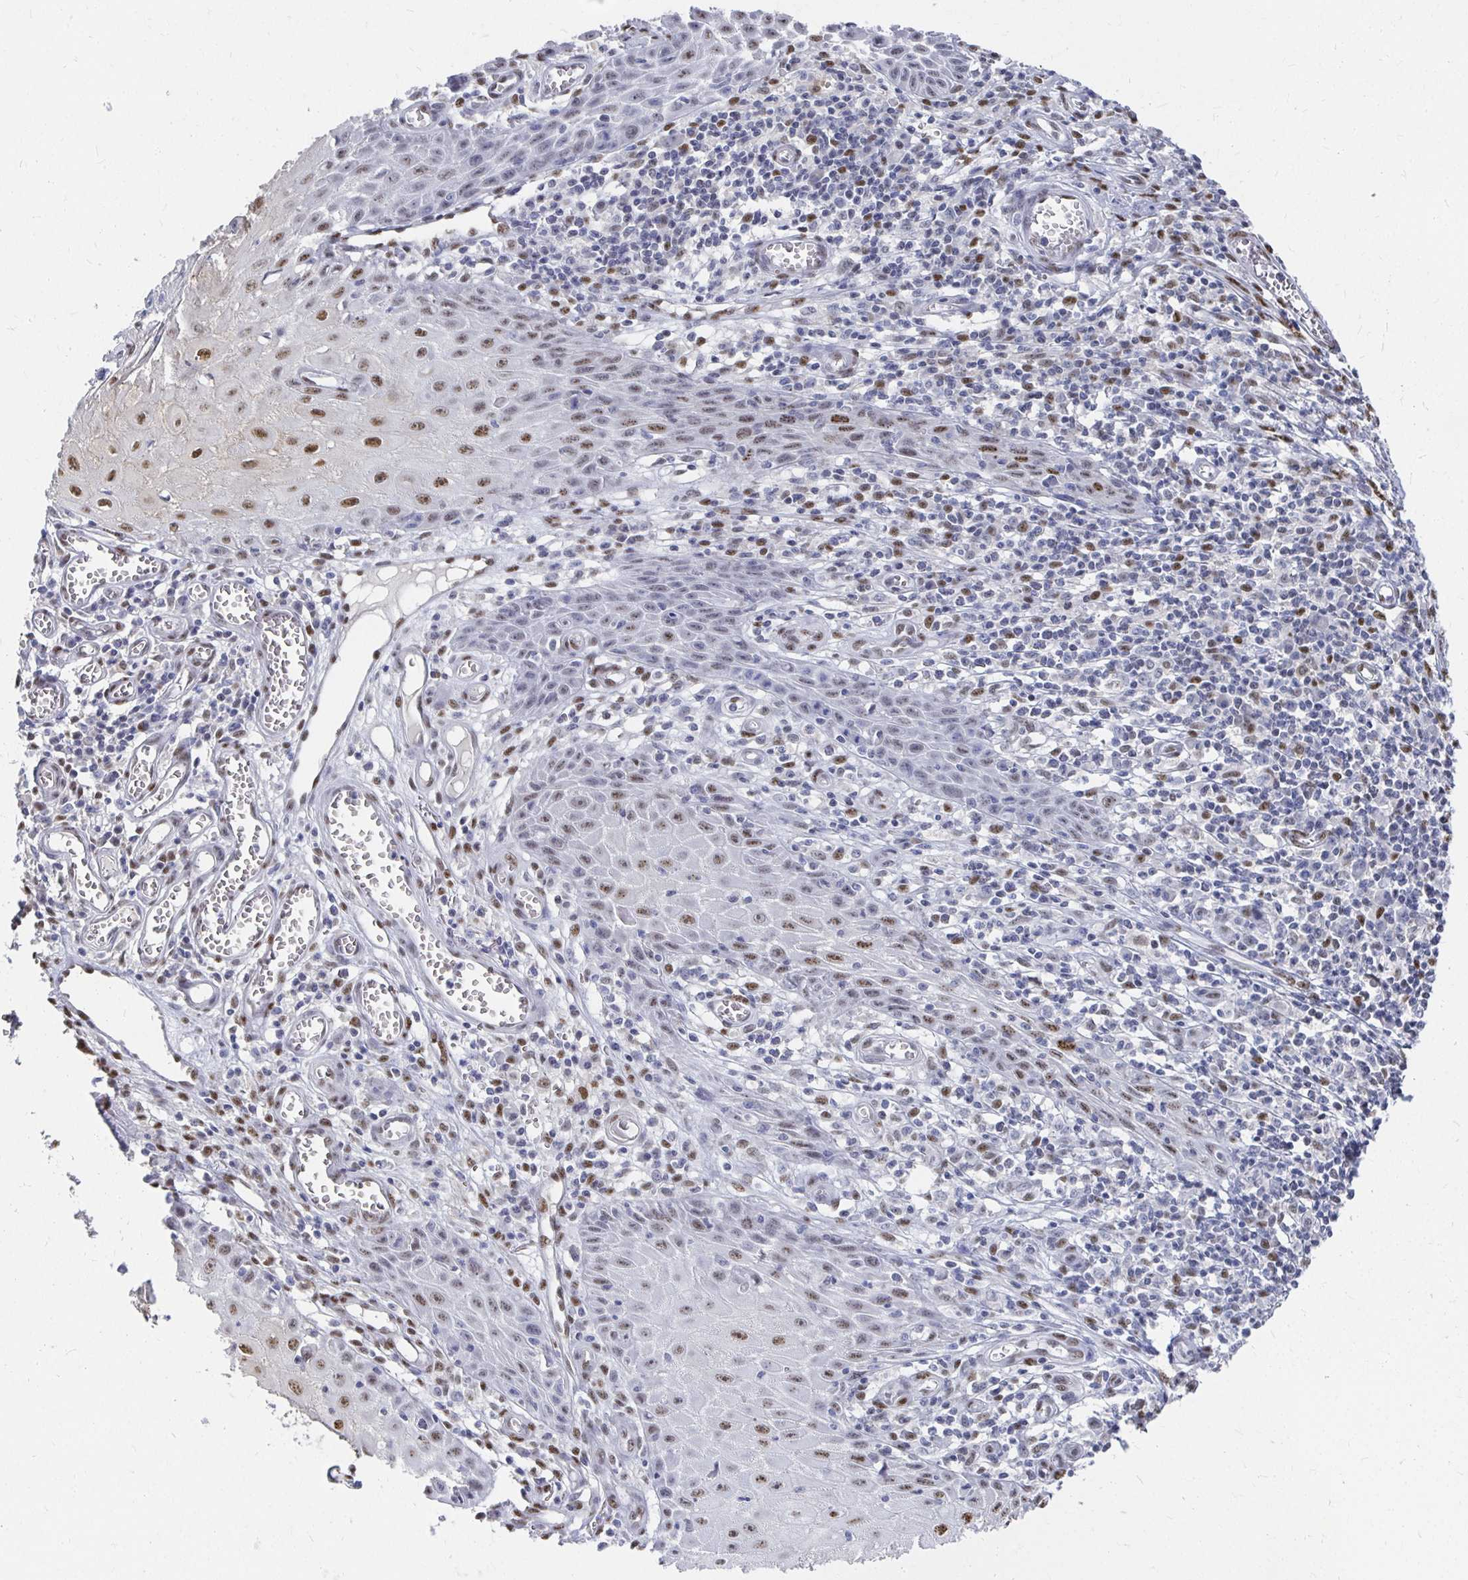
{"staining": {"intensity": "moderate", "quantity": ">75%", "location": "nuclear"}, "tissue": "skin cancer", "cell_type": "Tumor cells", "image_type": "cancer", "snomed": [{"axis": "morphology", "description": "Squamous cell carcinoma, NOS"}, {"axis": "topography", "description": "Skin"}], "caption": "A brown stain highlights moderate nuclear staining of a protein in skin cancer tumor cells.", "gene": "CLIC3", "patient": {"sex": "female", "age": 73}}